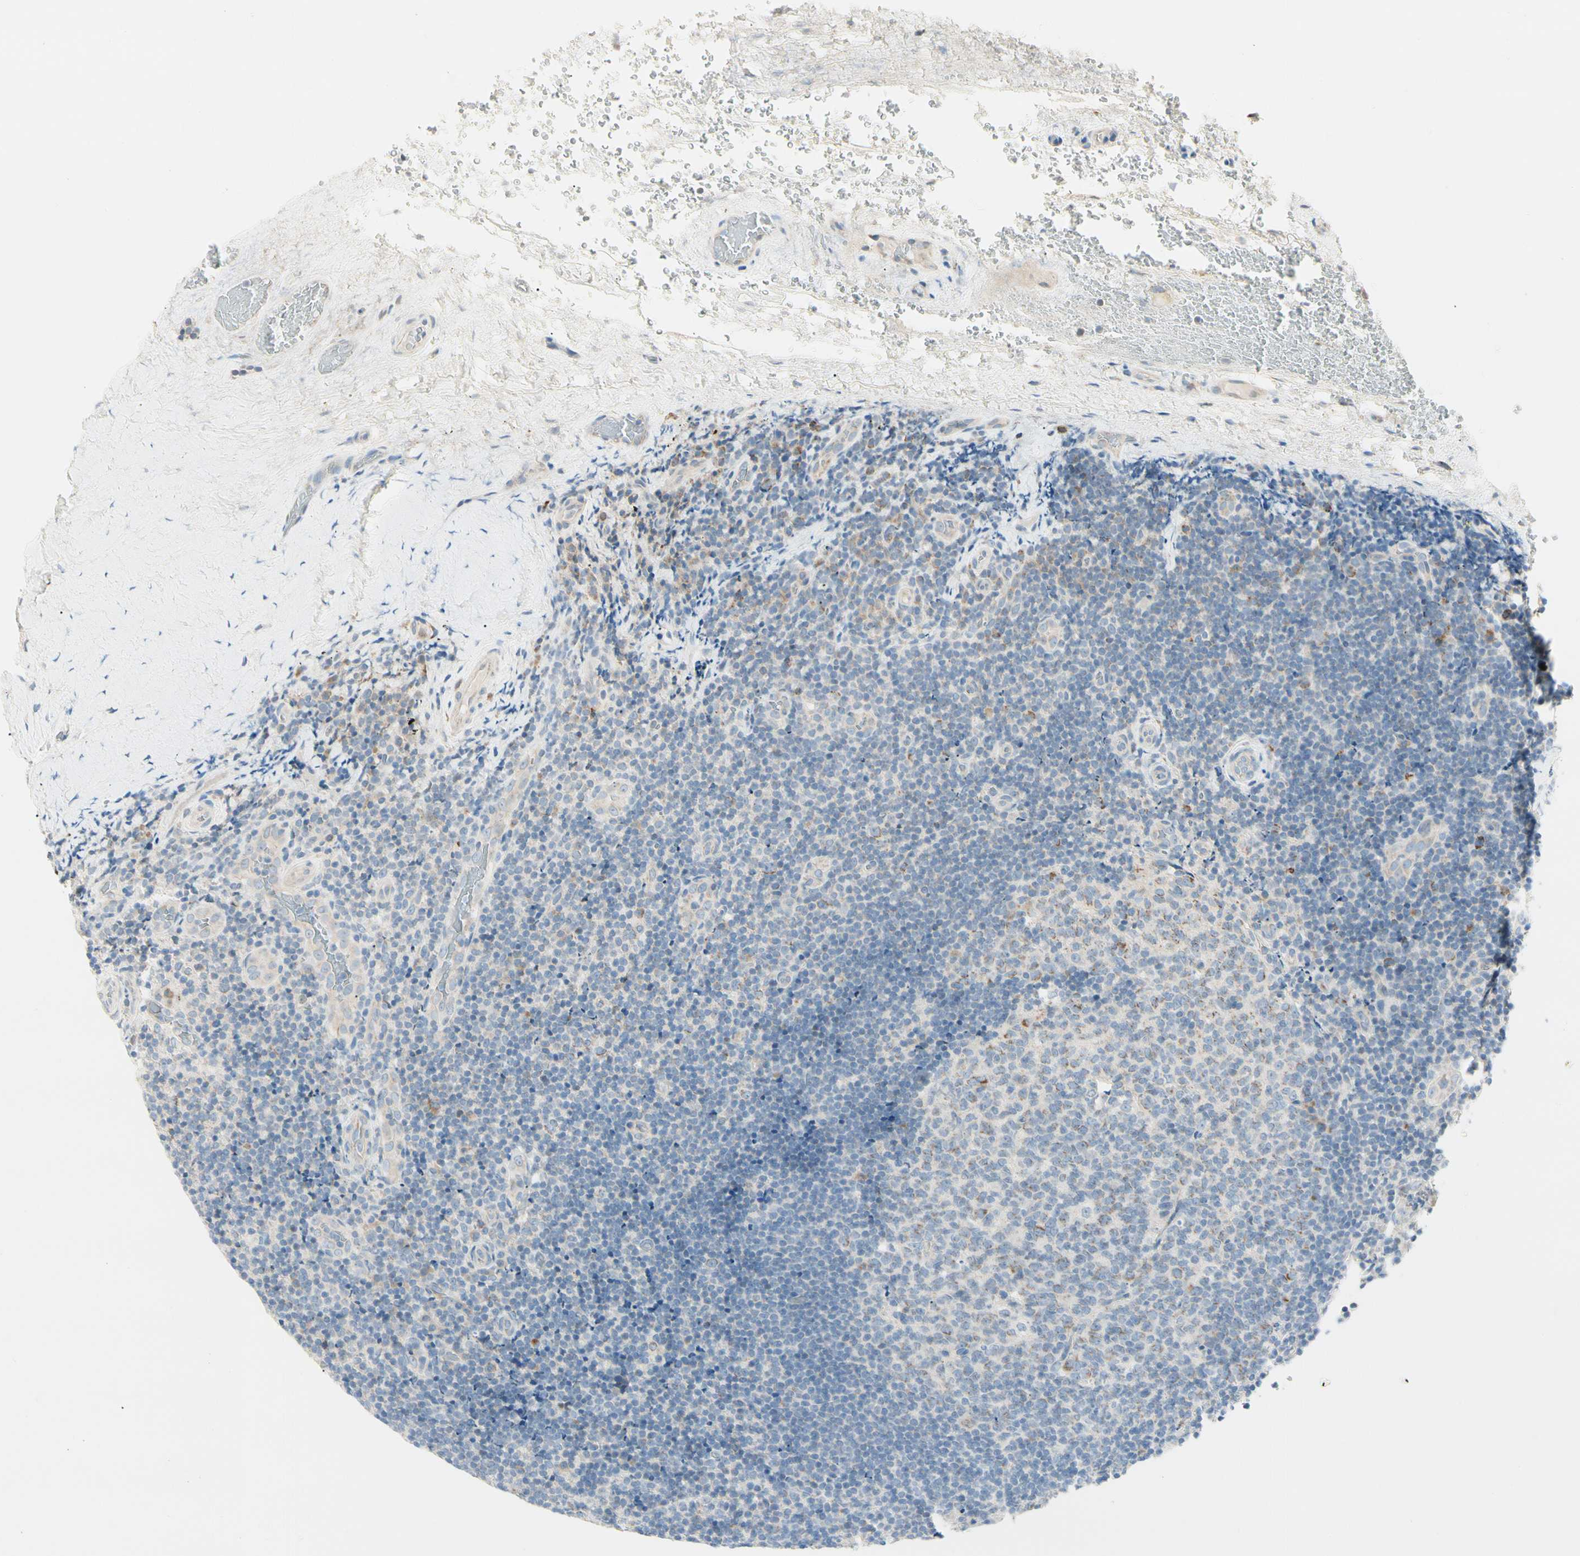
{"staining": {"intensity": "weak", "quantity": "<25%", "location": "cytoplasmic/membranous"}, "tissue": "lymphoma", "cell_type": "Tumor cells", "image_type": "cancer", "snomed": [{"axis": "morphology", "description": "Malignant lymphoma, non-Hodgkin's type, High grade"}, {"axis": "topography", "description": "Tonsil"}], "caption": "Tumor cells are negative for protein expression in human high-grade malignant lymphoma, non-Hodgkin's type.", "gene": "ALDH18A1", "patient": {"sex": "female", "age": 36}}